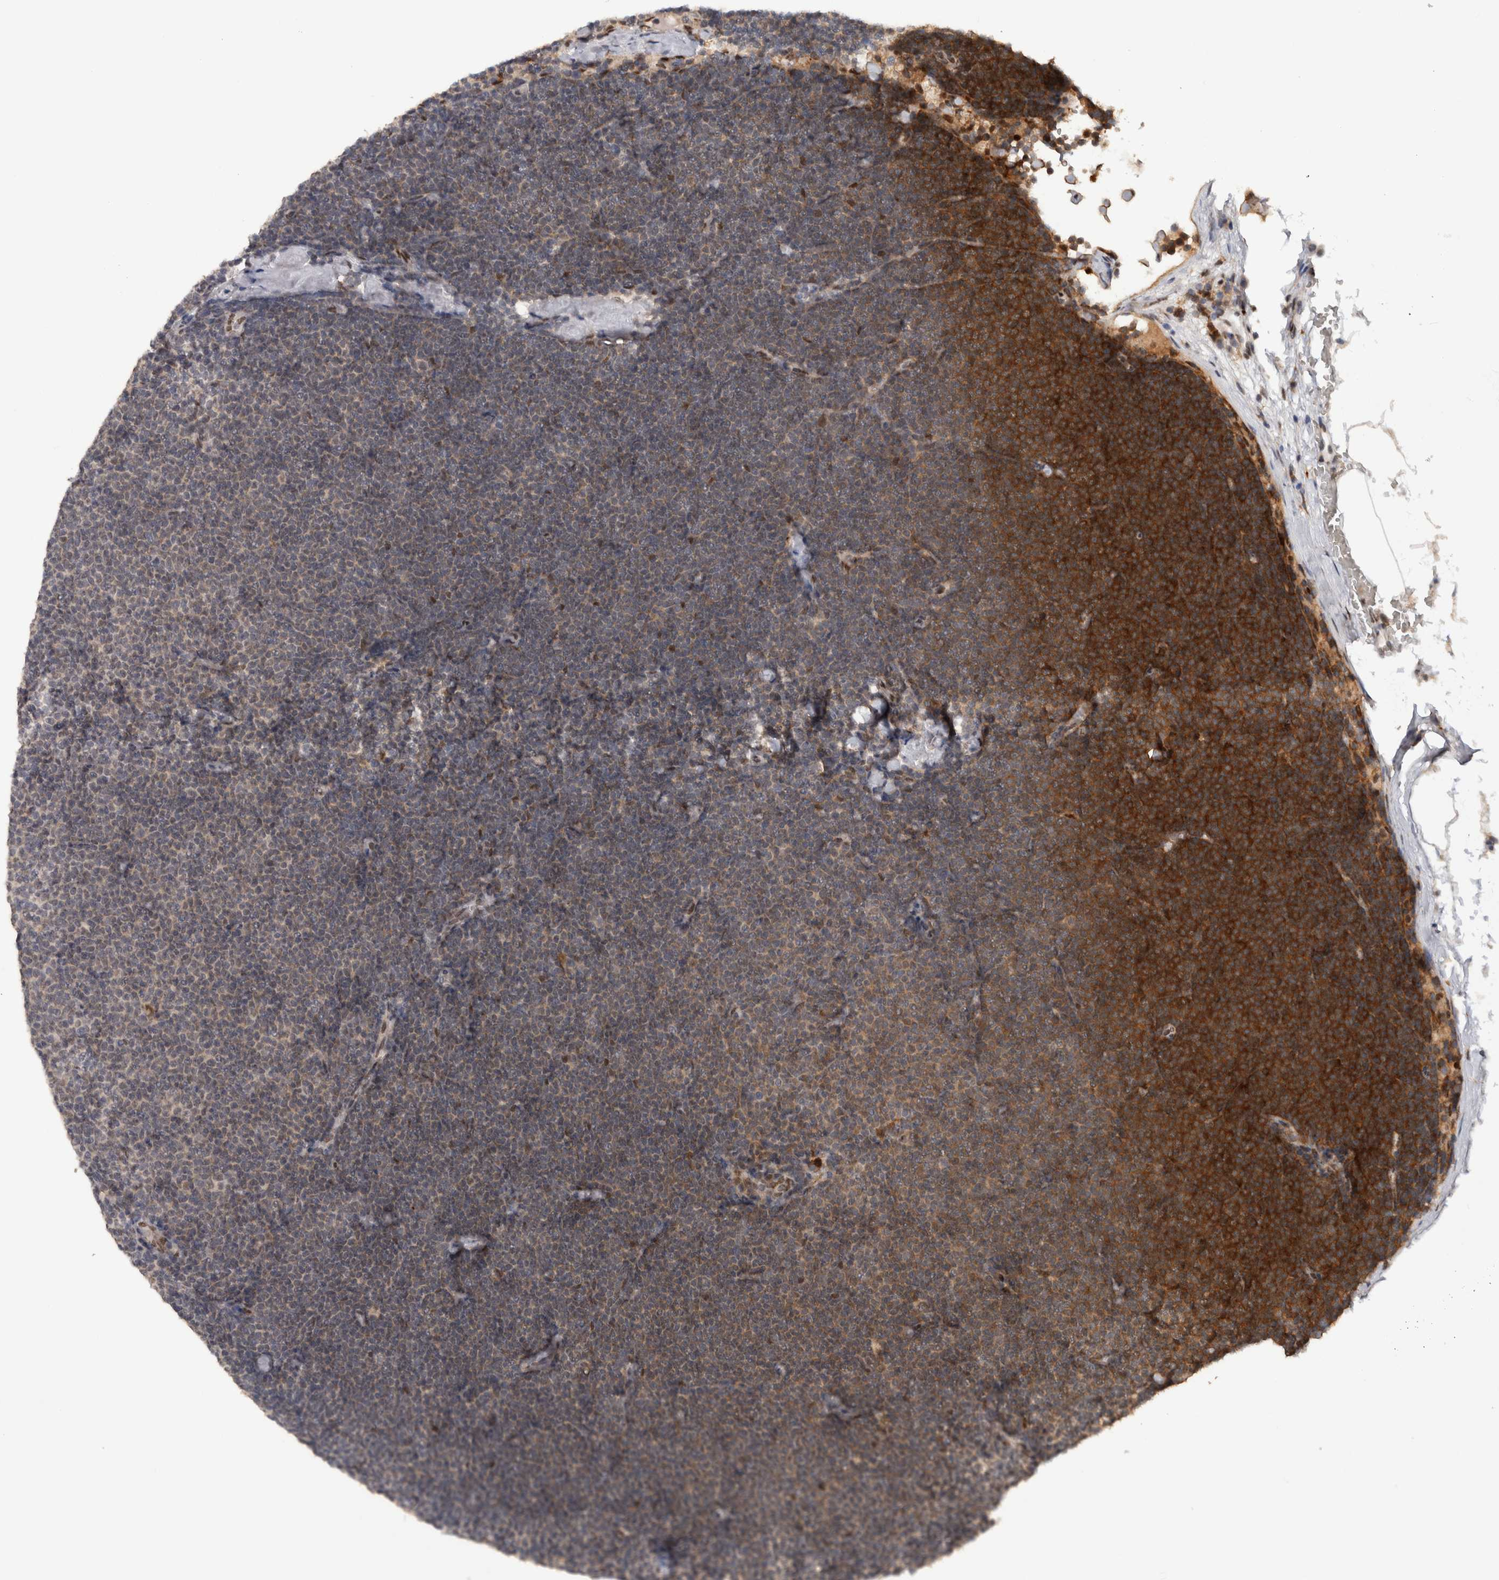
{"staining": {"intensity": "strong", "quantity": "<25%", "location": "cytoplasmic/membranous"}, "tissue": "lymphoma", "cell_type": "Tumor cells", "image_type": "cancer", "snomed": [{"axis": "morphology", "description": "Malignant lymphoma, non-Hodgkin's type, Low grade"}, {"axis": "topography", "description": "Lymph node"}], "caption": "A micrograph of malignant lymphoma, non-Hodgkin's type (low-grade) stained for a protein reveals strong cytoplasmic/membranous brown staining in tumor cells.", "gene": "RPS6KA2", "patient": {"sex": "female", "age": 53}}